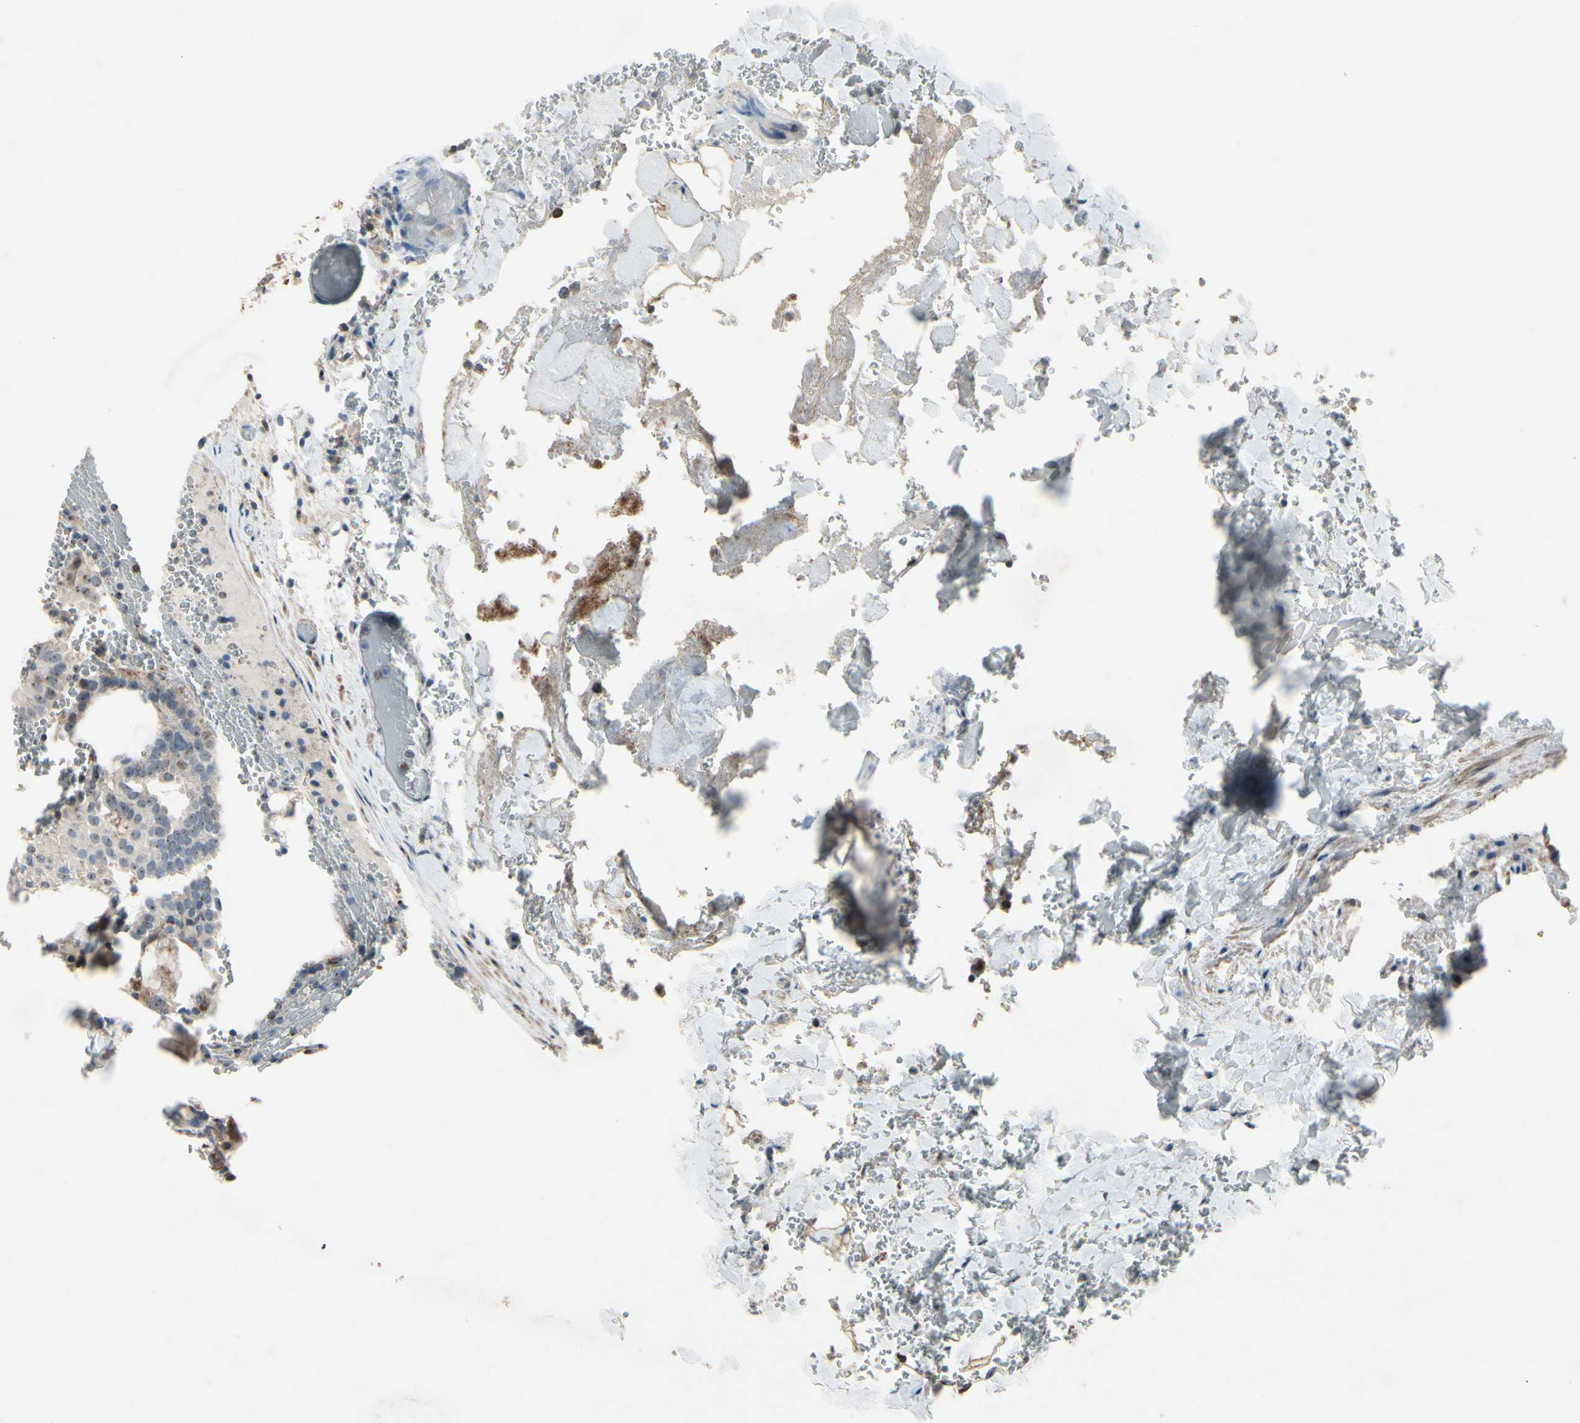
{"staining": {"intensity": "weak", "quantity": ">75%", "location": "cytoplasmic/membranous"}, "tissue": "thyroid cancer", "cell_type": "Tumor cells", "image_type": "cancer", "snomed": [{"axis": "morphology", "description": "Normal tissue, NOS"}, {"axis": "morphology", "description": "Papillary adenocarcinoma, NOS"}, {"axis": "topography", "description": "Thyroid gland"}], "caption": "A high-resolution histopathology image shows IHC staining of thyroid cancer, which reveals weak cytoplasmic/membranous expression in approximately >75% of tumor cells.", "gene": "CPT1A", "patient": {"sex": "female", "age": 30}}